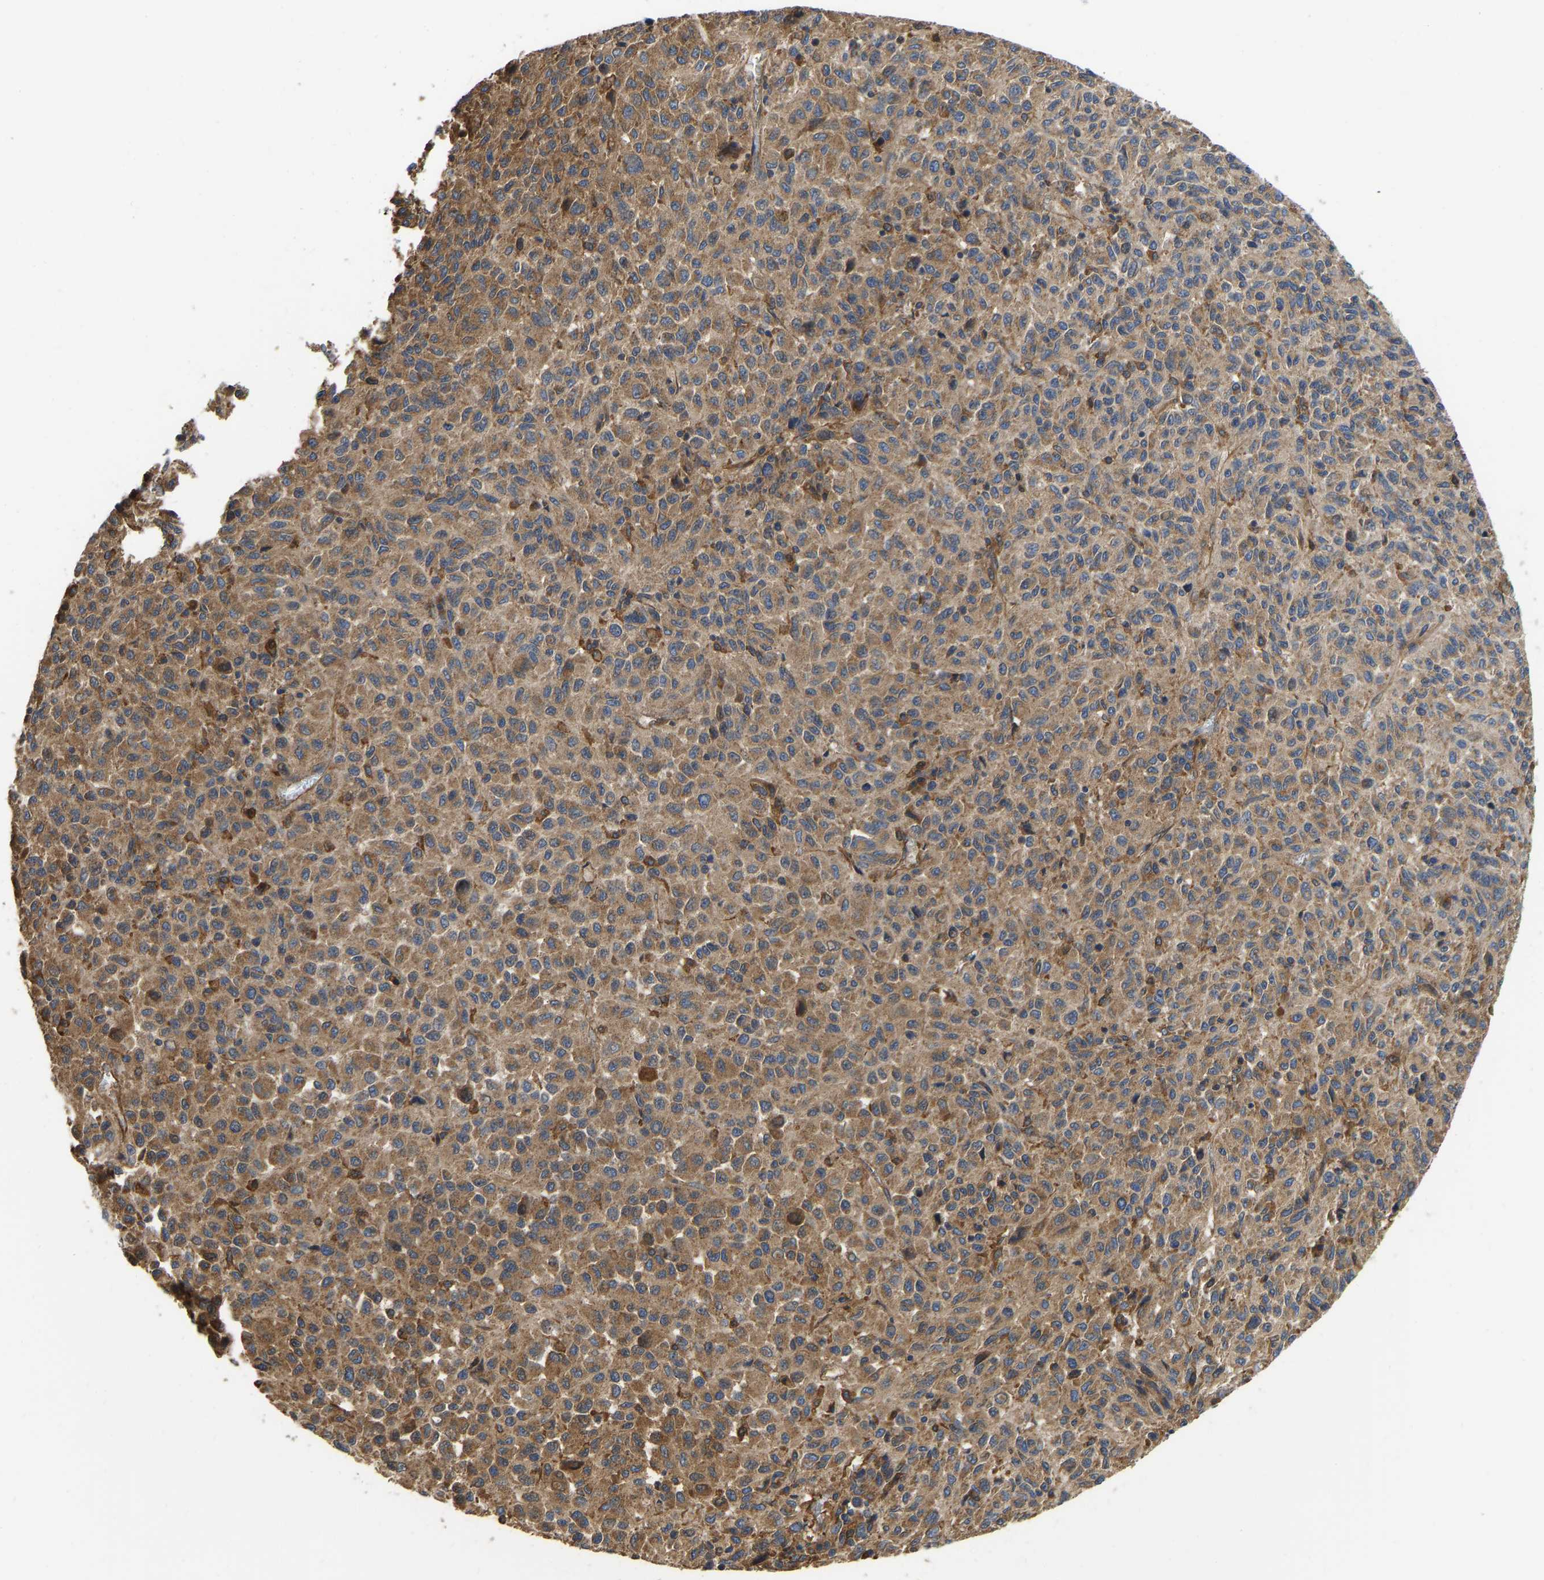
{"staining": {"intensity": "moderate", "quantity": ">75%", "location": "cytoplasmic/membranous"}, "tissue": "melanoma", "cell_type": "Tumor cells", "image_type": "cancer", "snomed": [{"axis": "morphology", "description": "Malignant melanoma, Metastatic site"}, {"axis": "topography", "description": "Lung"}], "caption": "Immunohistochemistry photomicrograph of human melanoma stained for a protein (brown), which shows medium levels of moderate cytoplasmic/membranous positivity in approximately >75% of tumor cells.", "gene": "FLNB", "patient": {"sex": "male", "age": 64}}